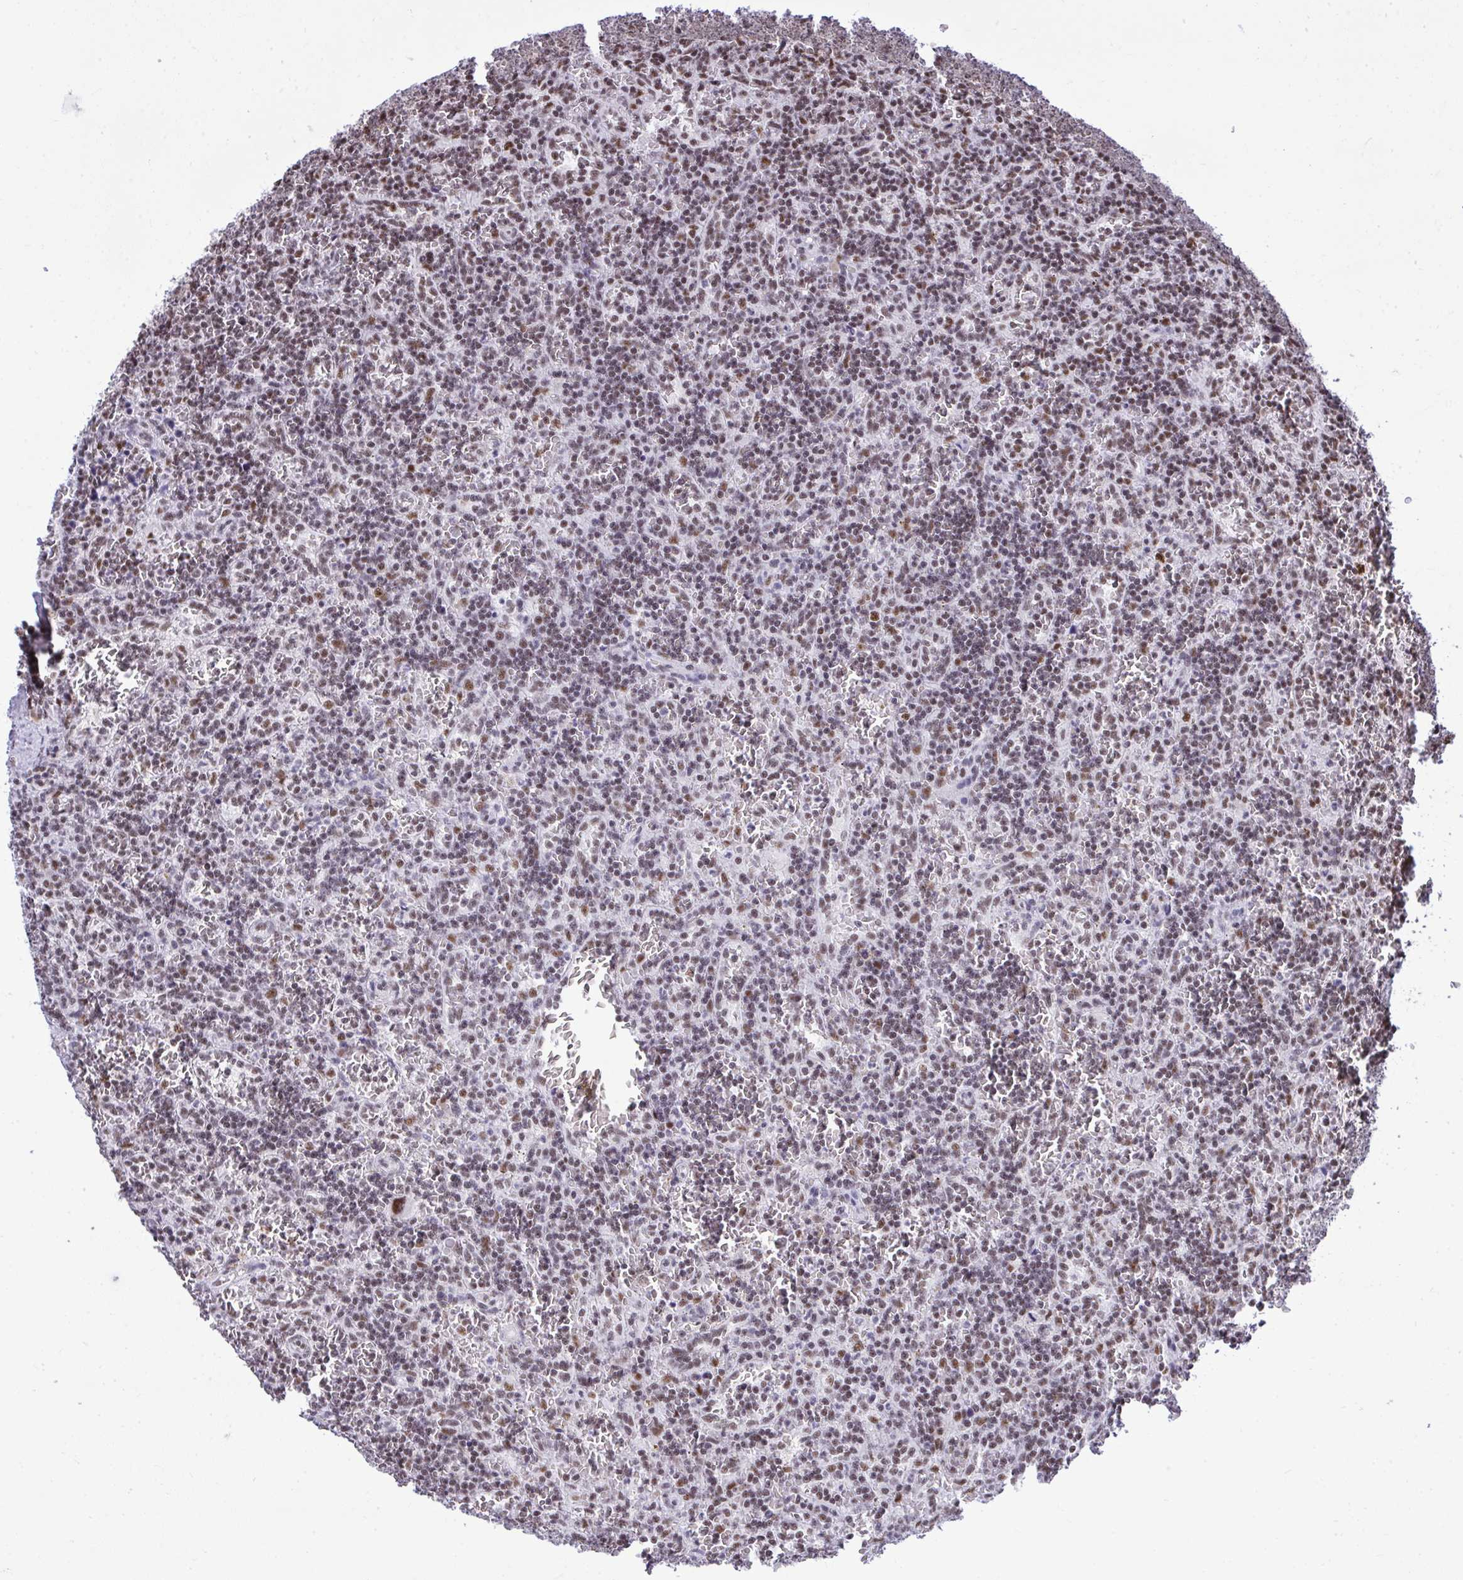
{"staining": {"intensity": "moderate", "quantity": ">75%", "location": "nuclear"}, "tissue": "lymphoma", "cell_type": "Tumor cells", "image_type": "cancer", "snomed": [{"axis": "morphology", "description": "Malignant lymphoma, non-Hodgkin's type, Low grade"}, {"axis": "topography", "description": "Spleen"}], "caption": "Tumor cells exhibit medium levels of moderate nuclear positivity in approximately >75% of cells in lymphoma.", "gene": "PRPF19", "patient": {"sex": "male", "age": 73}}